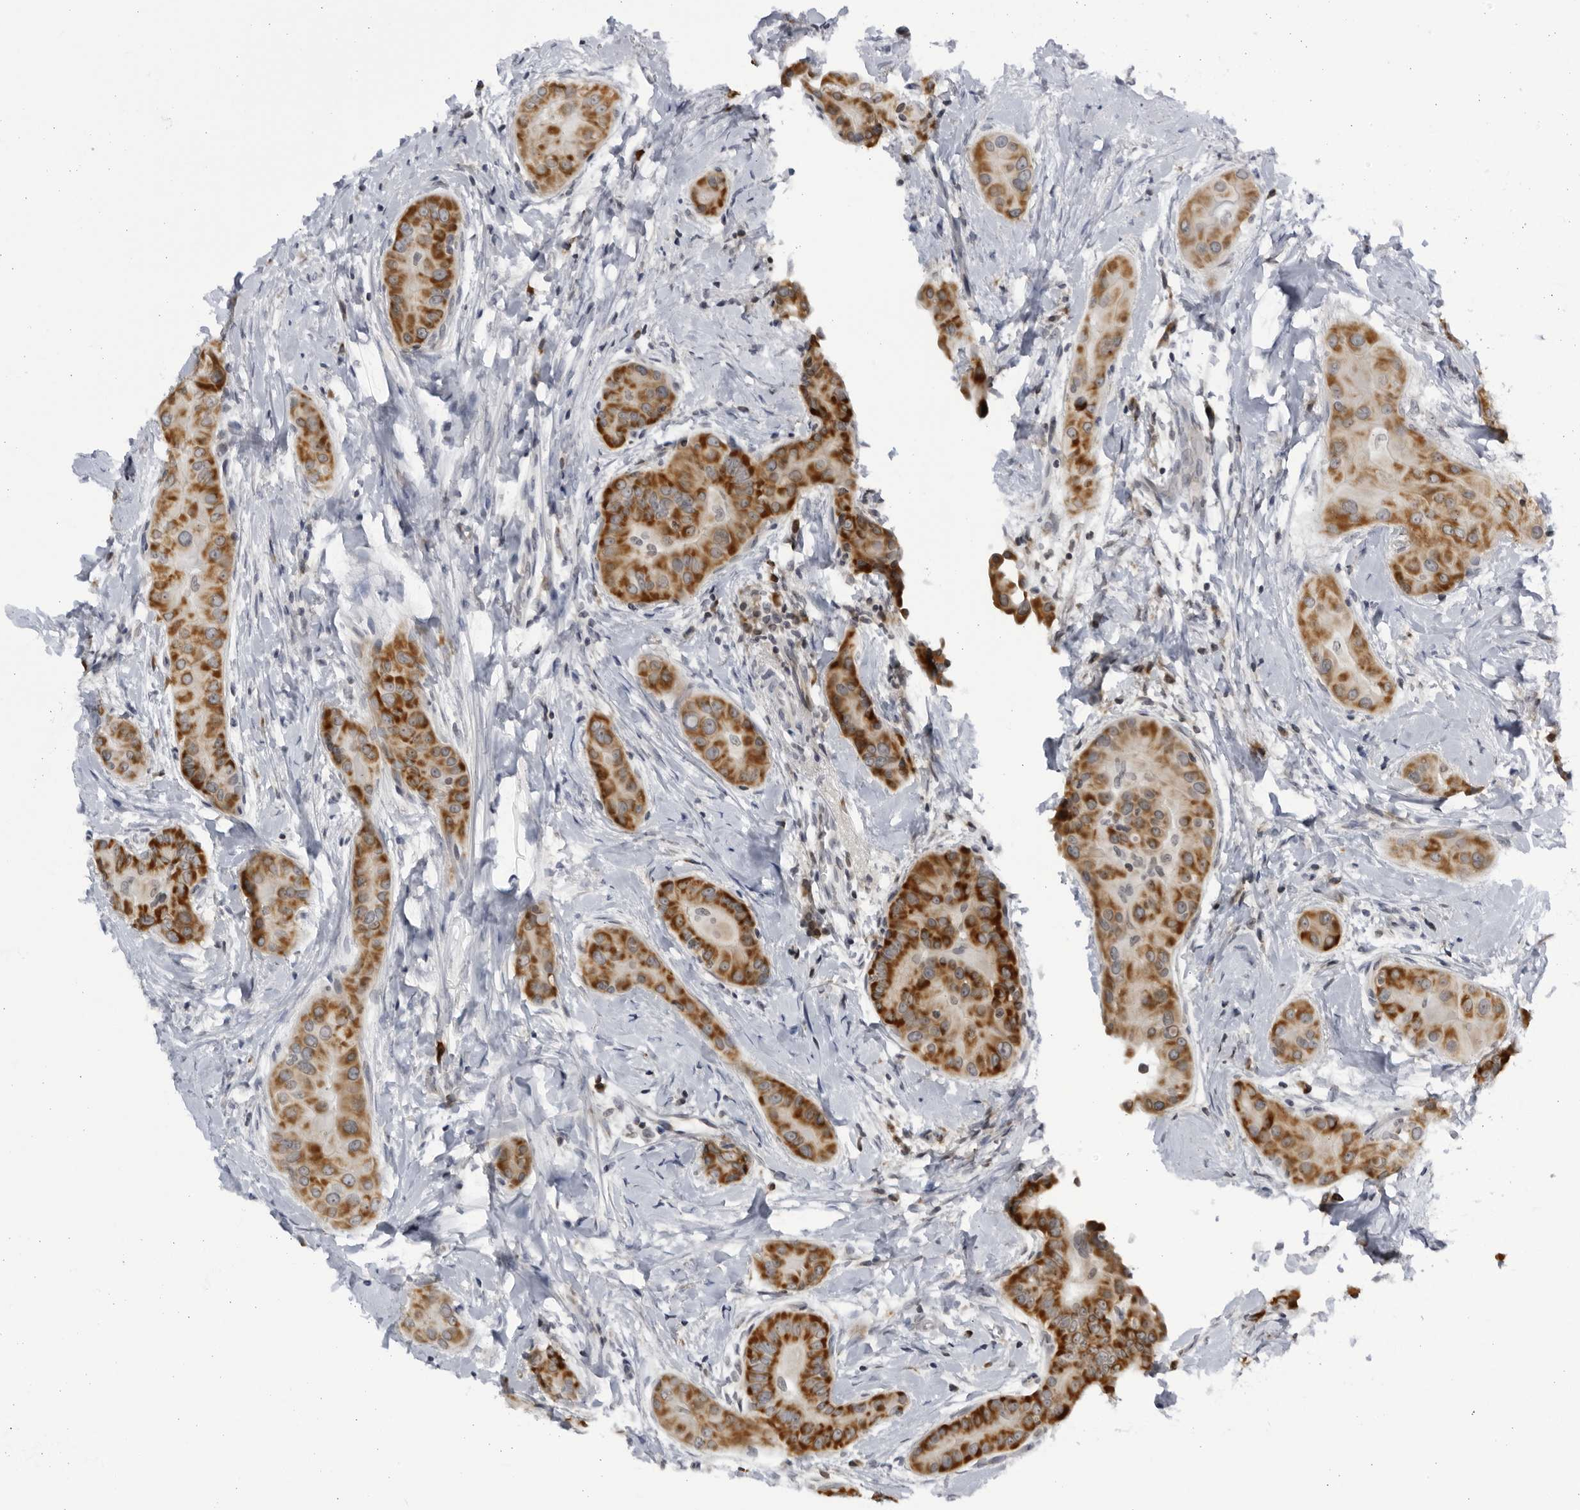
{"staining": {"intensity": "strong", "quantity": ">75%", "location": "cytoplasmic/membranous"}, "tissue": "thyroid cancer", "cell_type": "Tumor cells", "image_type": "cancer", "snomed": [{"axis": "morphology", "description": "Papillary adenocarcinoma, NOS"}, {"axis": "topography", "description": "Thyroid gland"}], "caption": "Human thyroid papillary adenocarcinoma stained for a protein (brown) shows strong cytoplasmic/membranous positive positivity in approximately >75% of tumor cells.", "gene": "SLC25A22", "patient": {"sex": "male", "age": 33}}